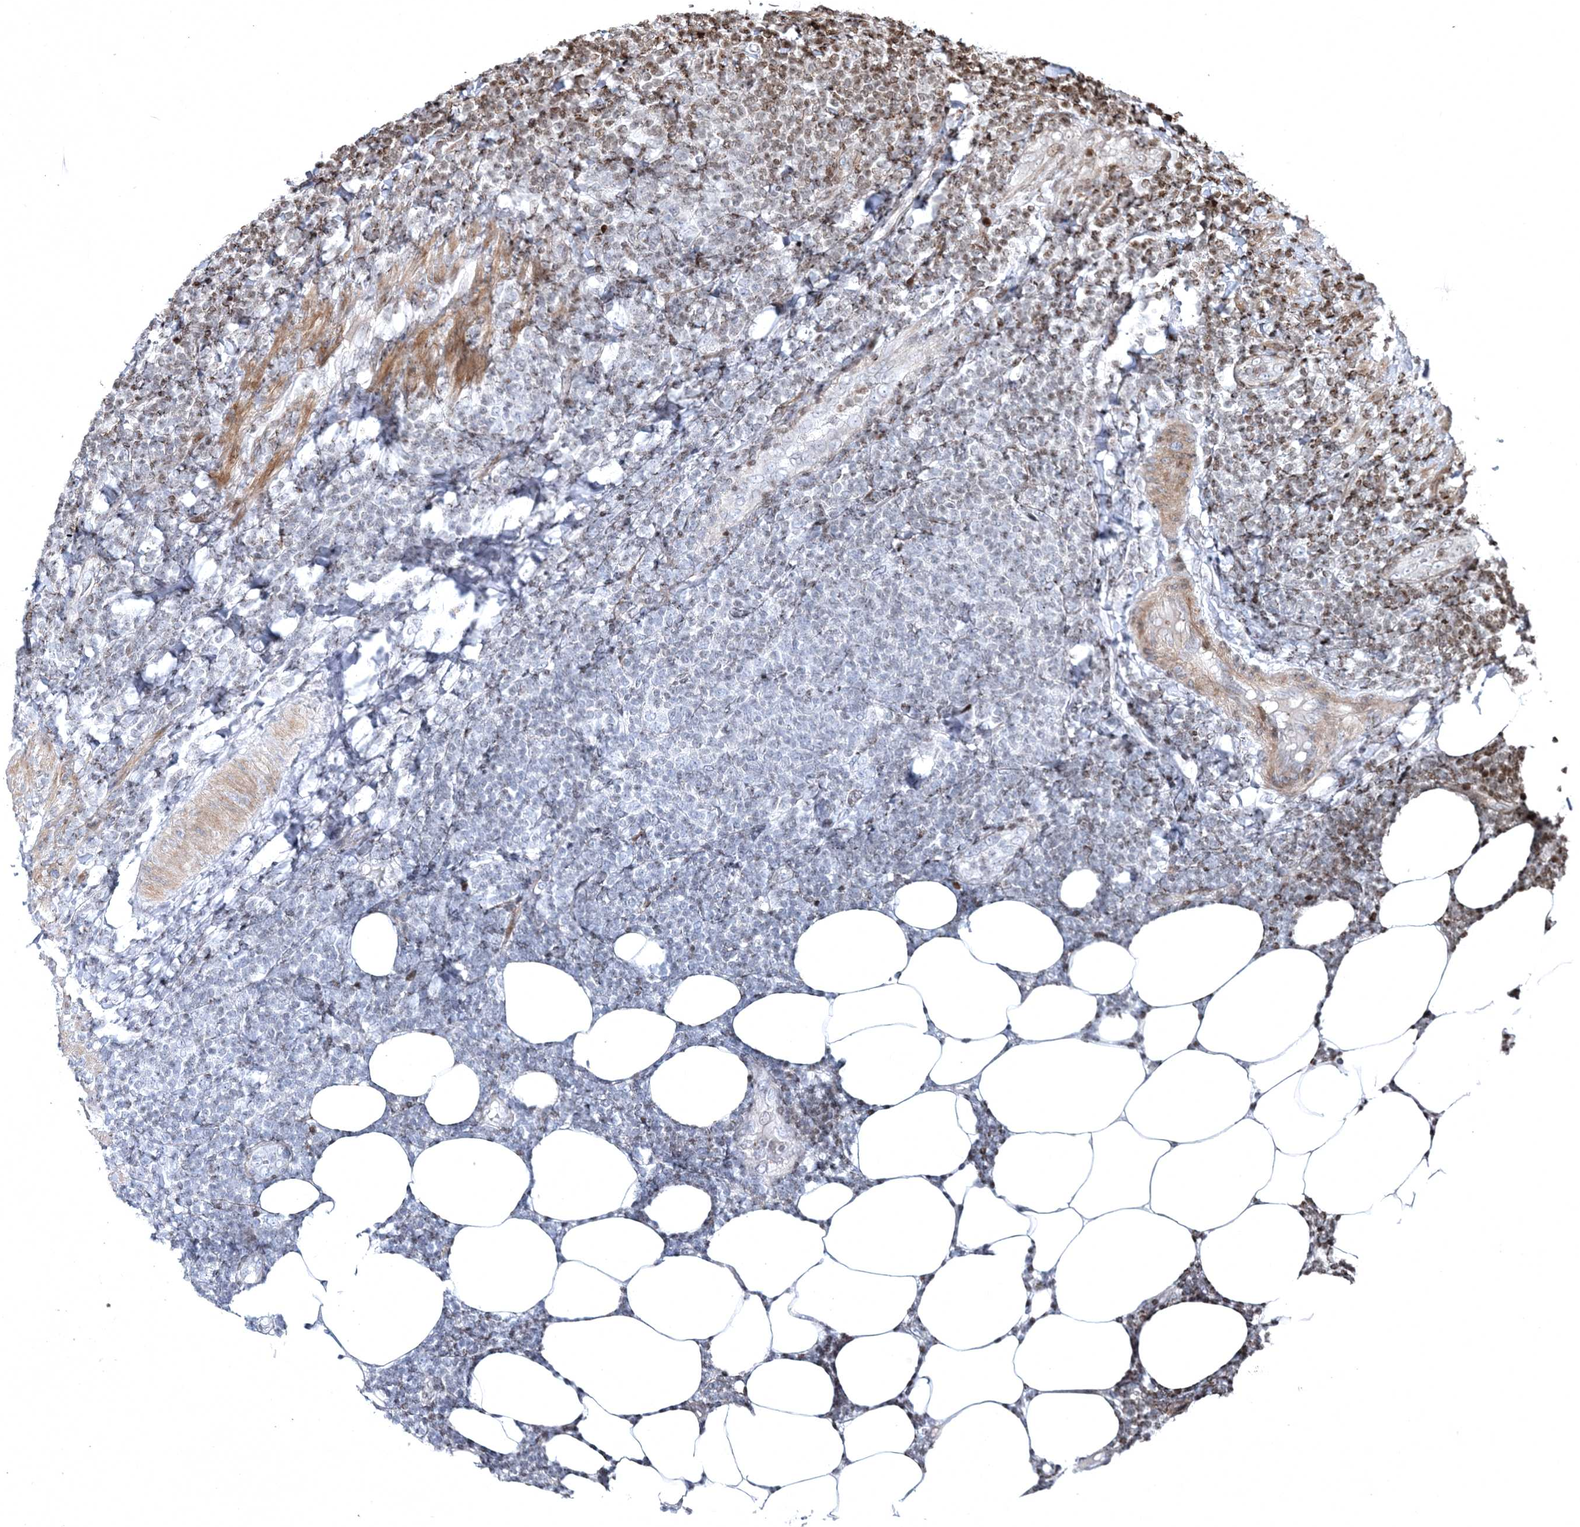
{"staining": {"intensity": "negative", "quantity": "none", "location": "none"}, "tissue": "lymphoma", "cell_type": "Tumor cells", "image_type": "cancer", "snomed": [{"axis": "morphology", "description": "Malignant lymphoma, non-Hodgkin's type, Low grade"}, {"axis": "topography", "description": "Lymph node"}], "caption": "This photomicrograph is of lymphoma stained with IHC to label a protein in brown with the nuclei are counter-stained blue. There is no expression in tumor cells.", "gene": "SMIM29", "patient": {"sex": "male", "age": 66}}